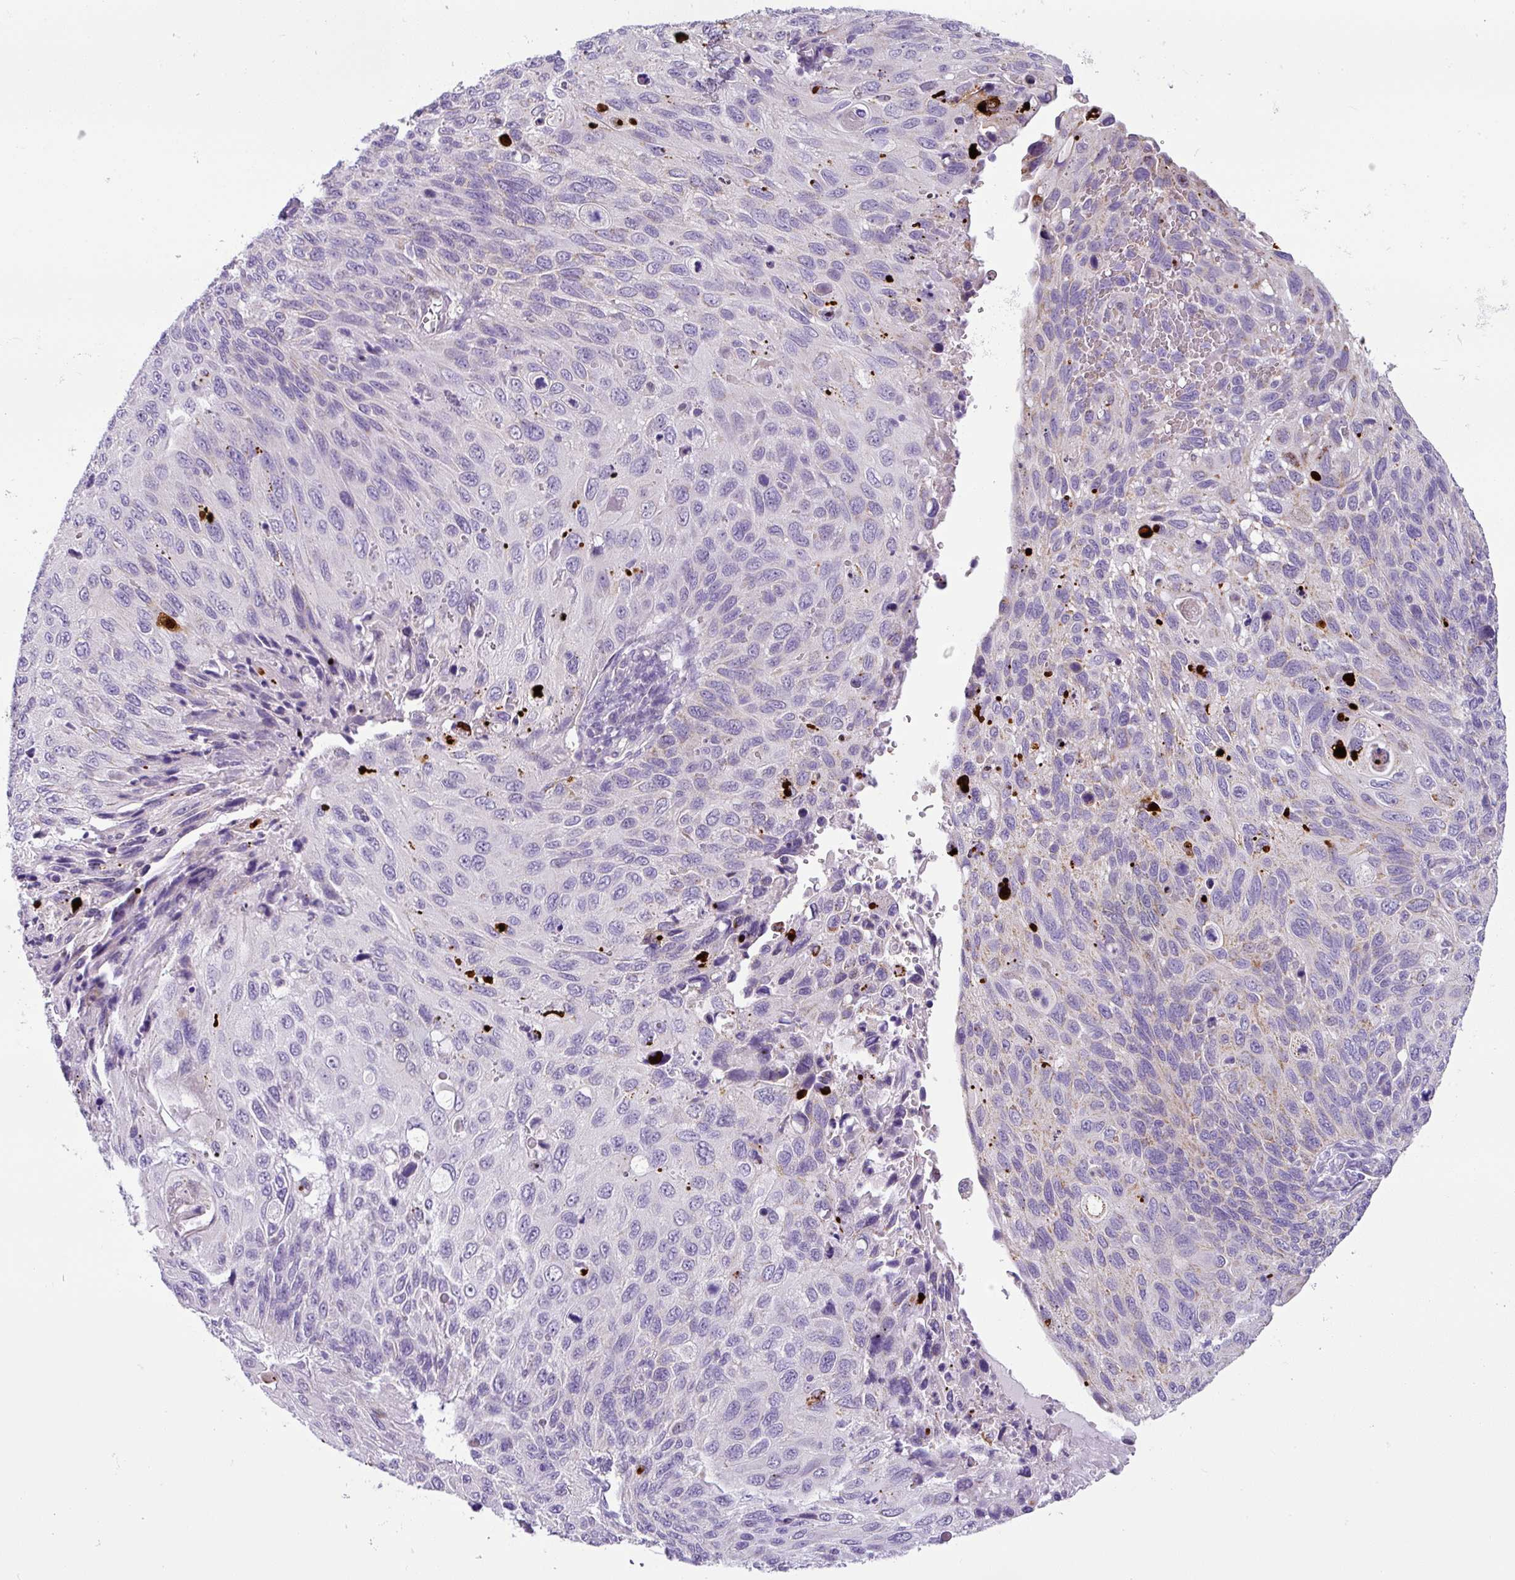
{"staining": {"intensity": "negative", "quantity": "none", "location": "none"}, "tissue": "cervical cancer", "cell_type": "Tumor cells", "image_type": "cancer", "snomed": [{"axis": "morphology", "description": "Squamous cell carcinoma, NOS"}, {"axis": "topography", "description": "Cervix"}], "caption": "The IHC image has no significant positivity in tumor cells of cervical cancer (squamous cell carcinoma) tissue. (DAB (3,3'-diaminobenzidine) immunohistochemistry with hematoxylin counter stain).", "gene": "HMCN2", "patient": {"sex": "female", "age": 70}}